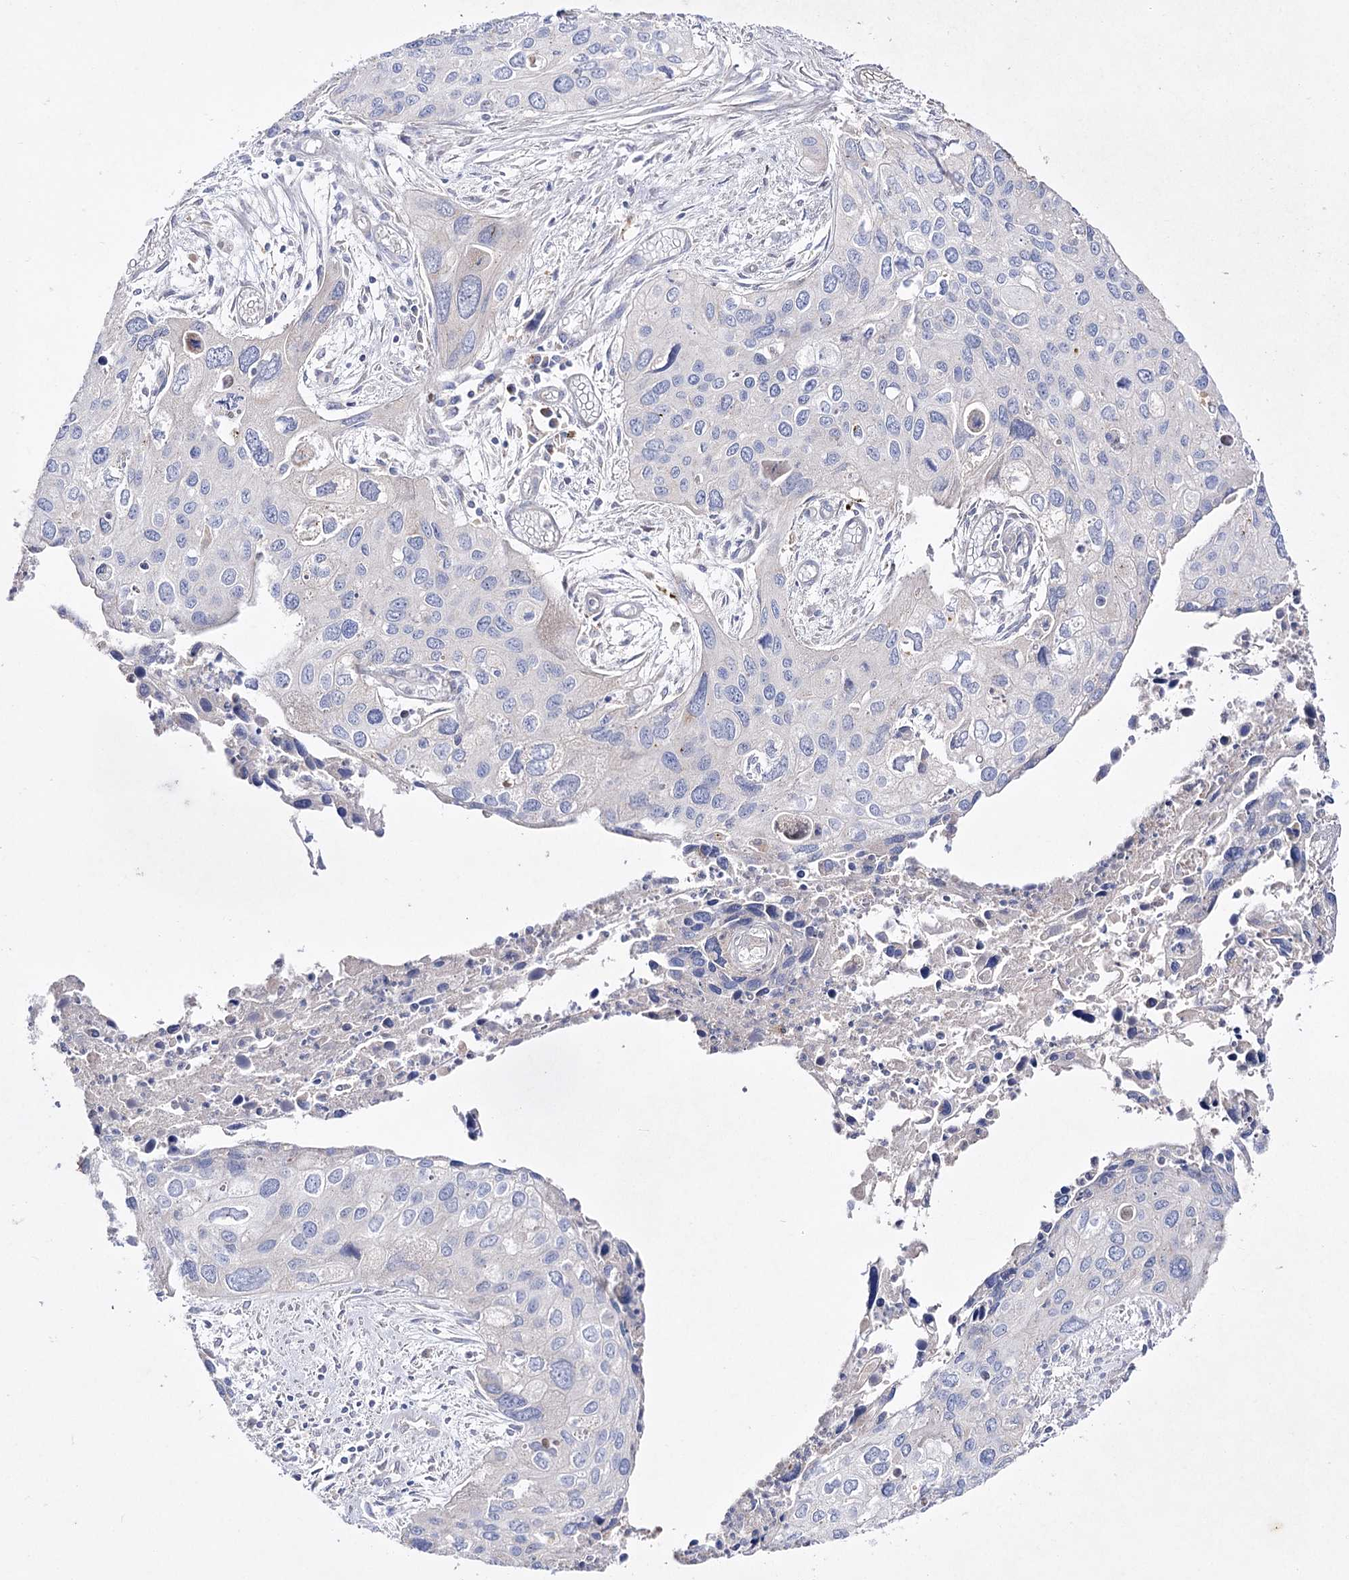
{"staining": {"intensity": "negative", "quantity": "none", "location": "none"}, "tissue": "cervical cancer", "cell_type": "Tumor cells", "image_type": "cancer", "snomed": [{"axis": "morphology", "description": "Squamous cell carcinoma, NOS"}, {"axis": "topography", "description": "Cervix"}], "caption": "This is an IHC image of human cervical cancer (squamous cell carcinoma). There is no positivity in tumor cells.", "gene": "NAGLU", "patient": {"sex": "female", "age": 55}}